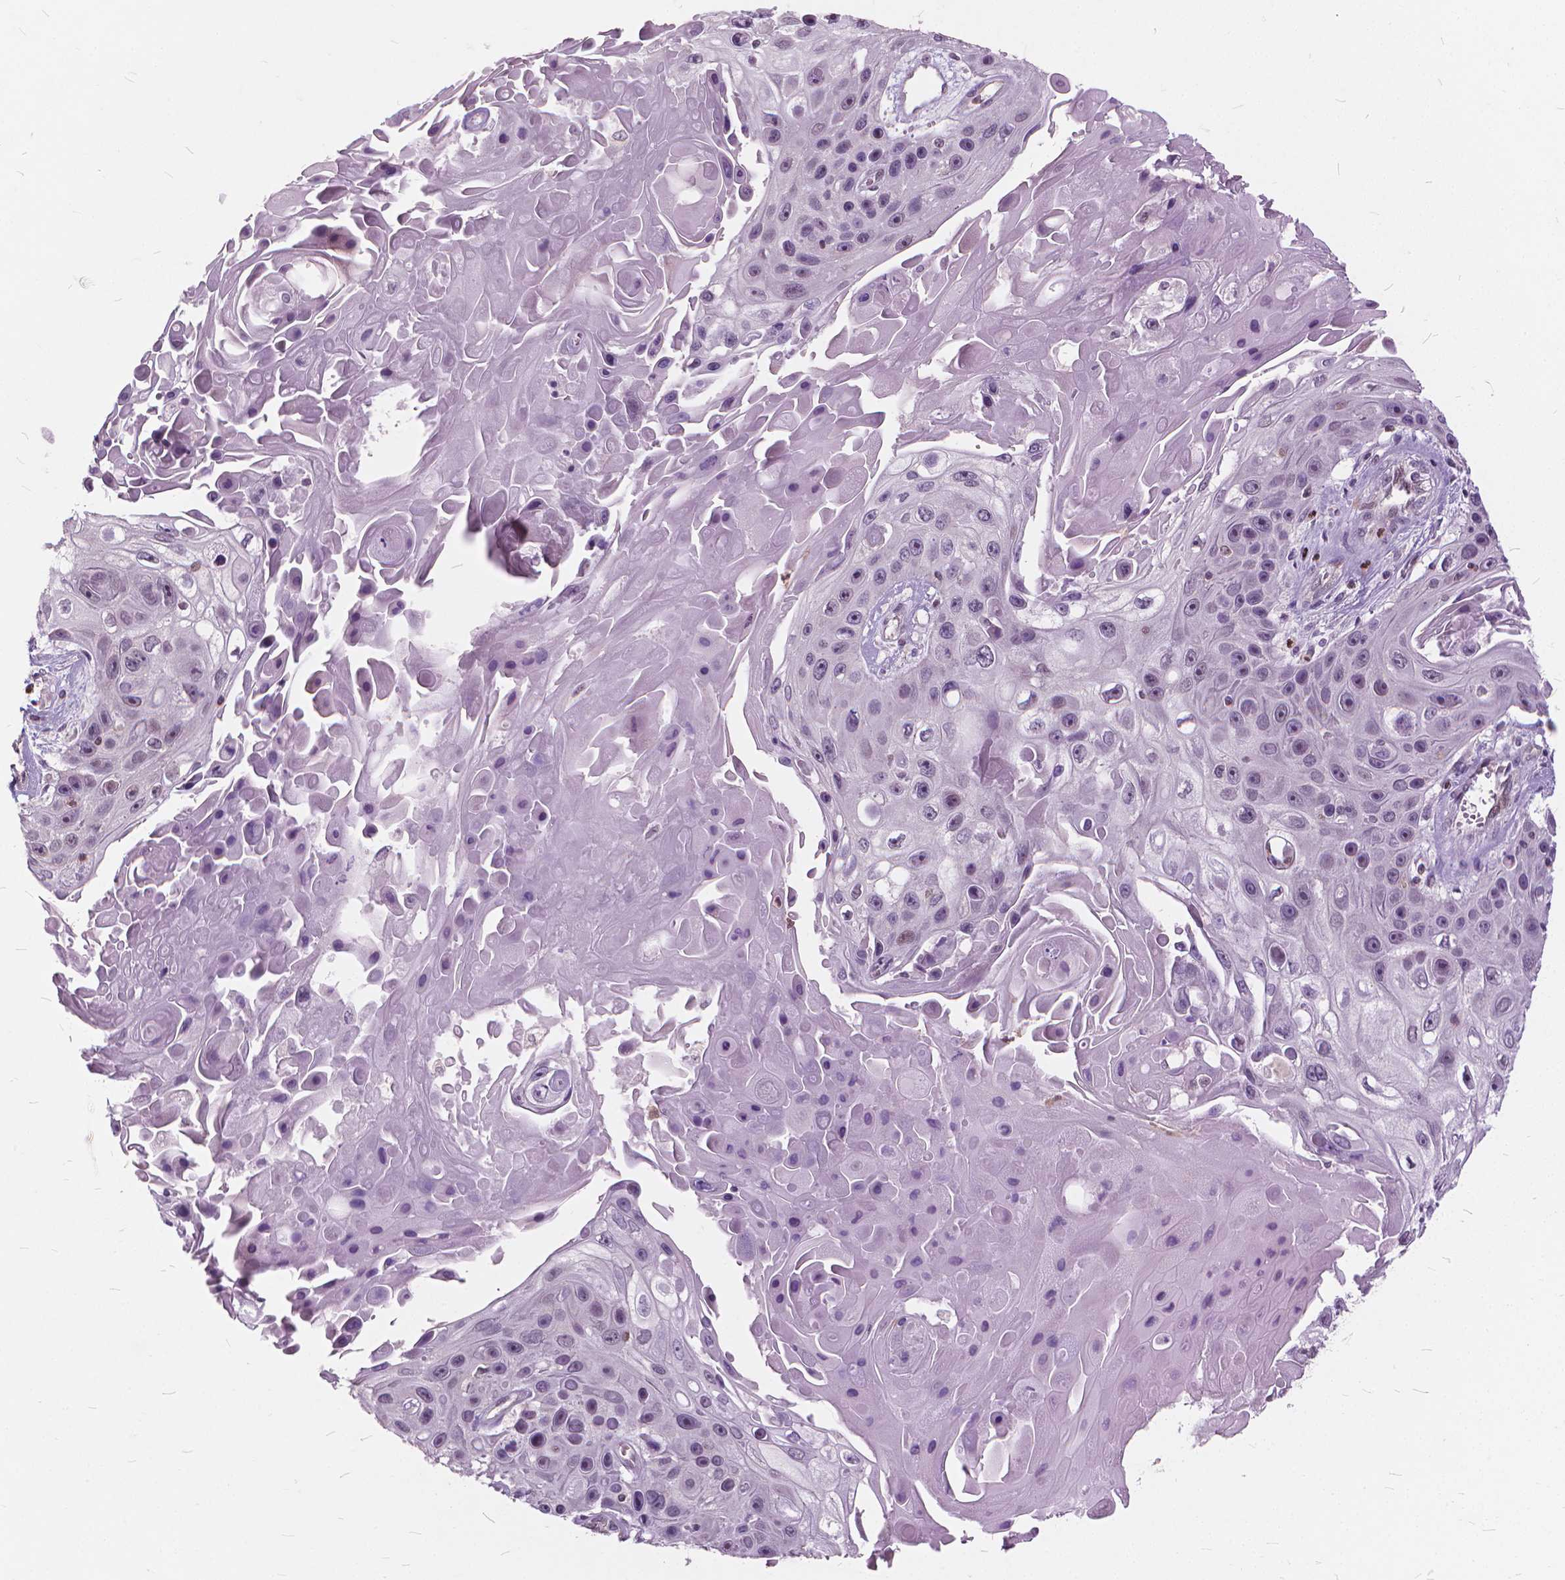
{"staining": {"intensity": "negative", "quantity": "none", "location": "none"}, "tissue": "skin cancer", "cell_type": "Tumor cells", "image_type": "cancer", "snomed": [{"axis": "morphology", "description": "Squamous cell carcinoma, NOS"}, {"axis": "topography", "description": "Skin"}], "caption": "IHC of skin squamous cell carcinoma demonstrates no positivity in tumor cells.", "gene": "STAT5B", "patient": {"sex": "male", "age": 82}}